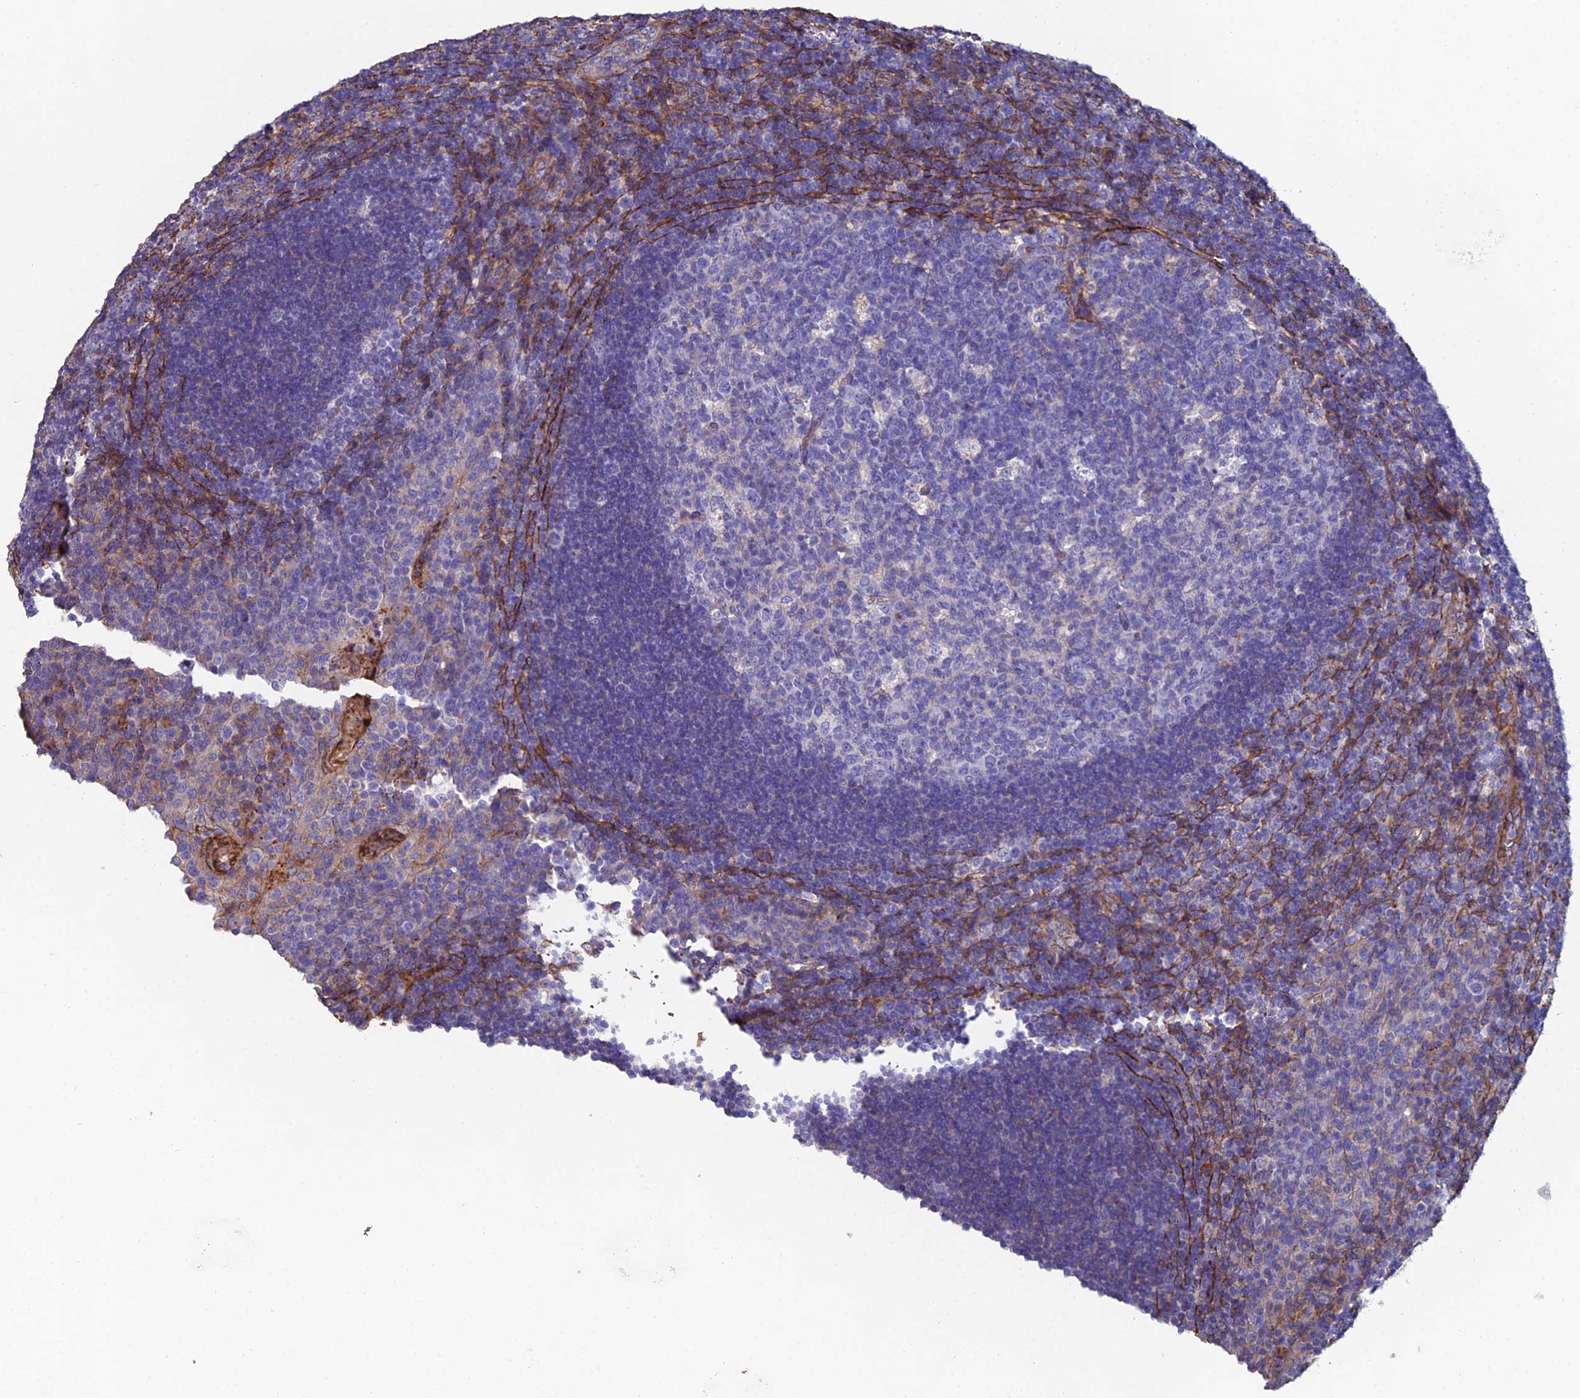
{"staining": {"intensity": "negative", "quantity": "none", "location": "none"}, "tissue": "tonsil", "cell_type": "Germinal center cells", "image_type": "normal", "snomed": [{"axis": "morphology", "description": "Normal tissue, NOS"}, {"axis": "topography", "description": "Tonsil"}], "caption": "Immunohistochemistry (IHC) image of benign tonsil: tonsil stained with DAB (3,3'-diaminobenzidine) displays no significant protein expression in germinal center cells. The staining was performed using DAB (3,3'-diaminobenzidine) to visualize the protein expression in brown, while the nuclei were stained in blue with hematoxylin (Magnification: 20x).", "gene": "C6", "patient": {"sex": "male", "age": 17}}